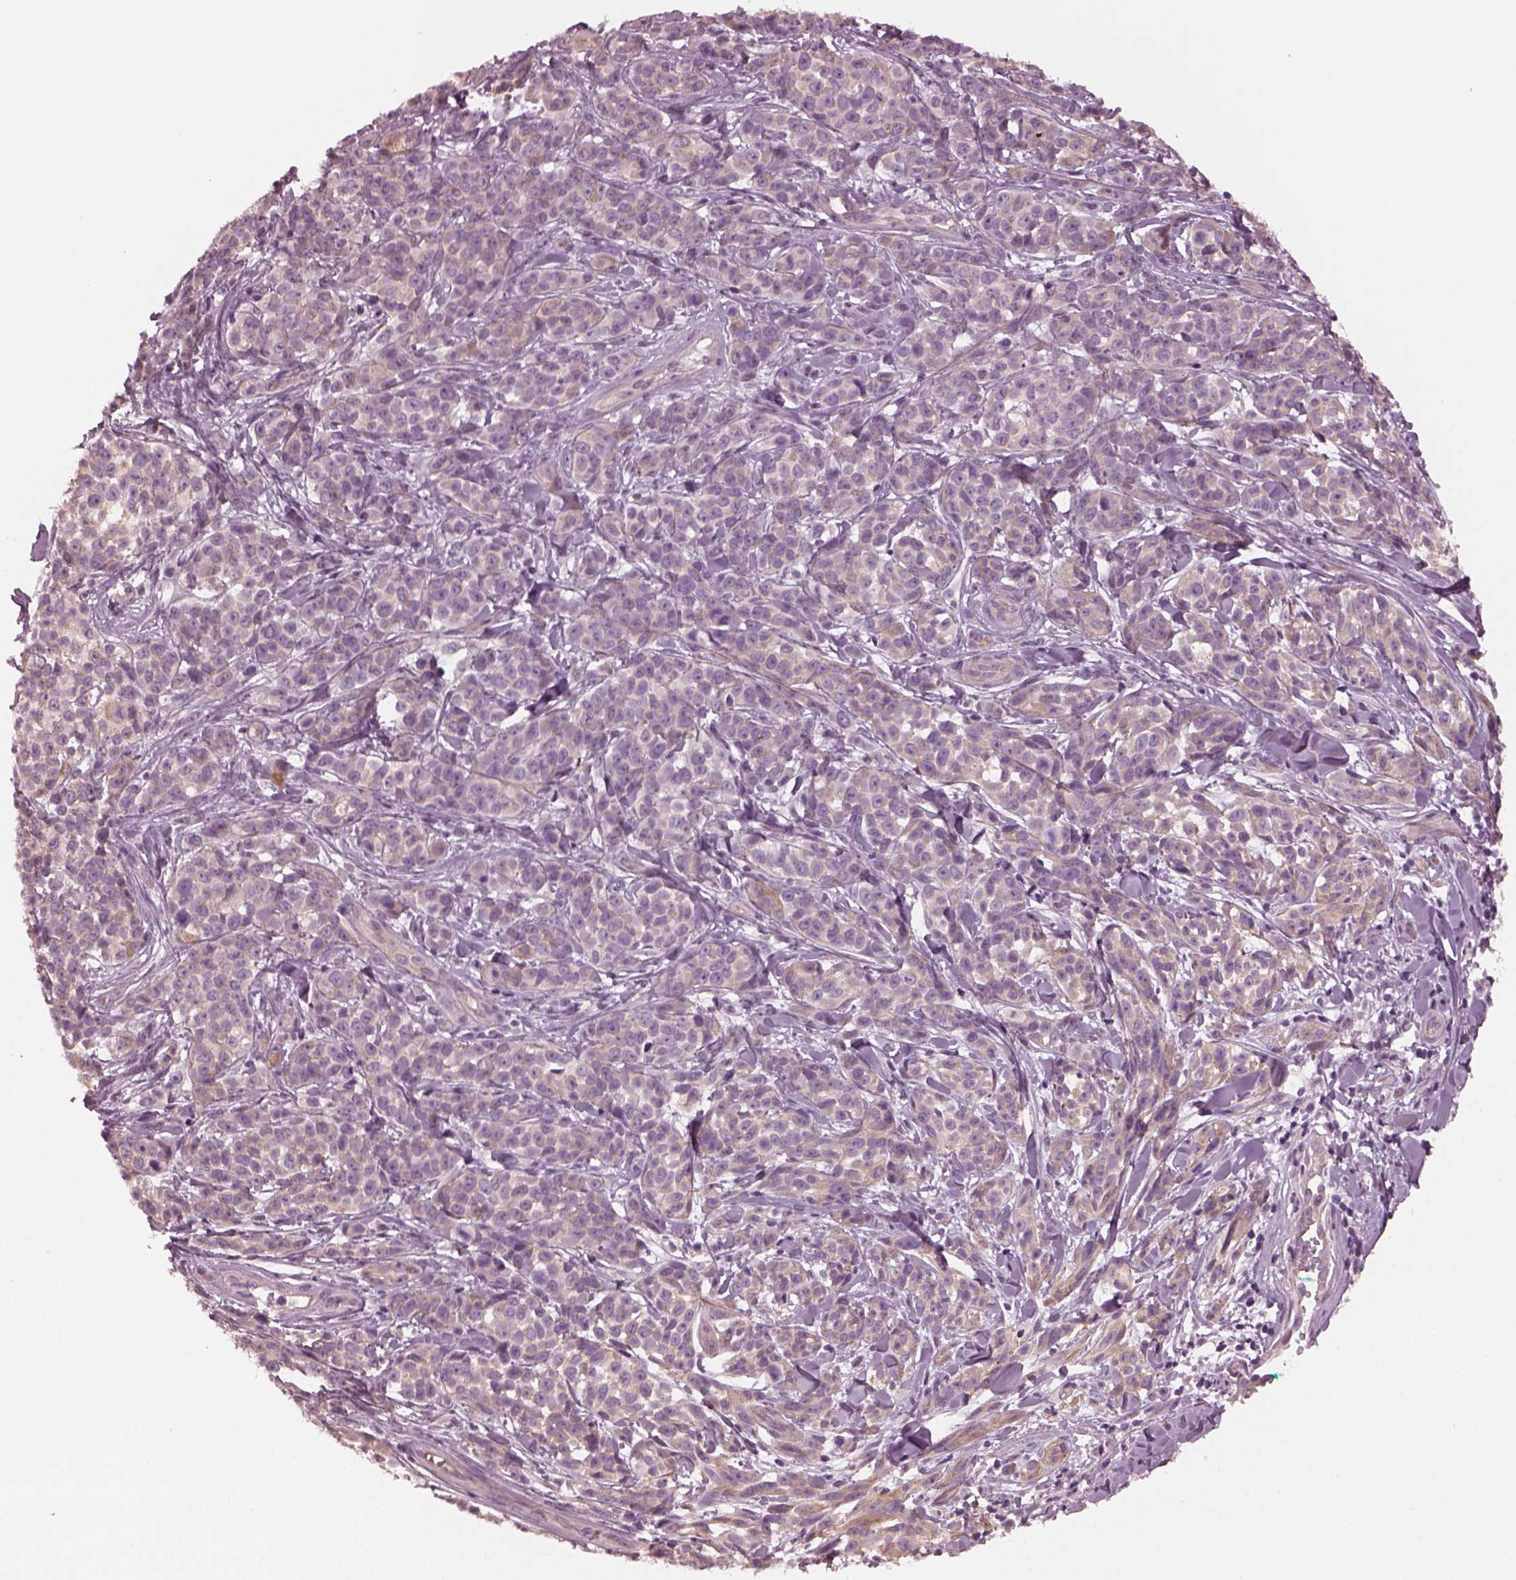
{"staining": {"intensity": "moderate", "quantity": "25%-75%", "location": "cytoplasmic/membranous"}, "tissue": "melanoma", "cell_type": "Tumor cells", "image_type": "cancer", "snomed": [{"axis": "morphology", "description": "Malignant melanoma, NOS"}, {"axis": "topography", "description": "Skin"}], "caption": "Tumor cells display medium levels of moderate cytoplasmic/membranous positivity in approximately 25%-75% of cells in human malignant melanoma.", "gene": "ODAD1", "patient": {"sex": "female", "age": 88}}